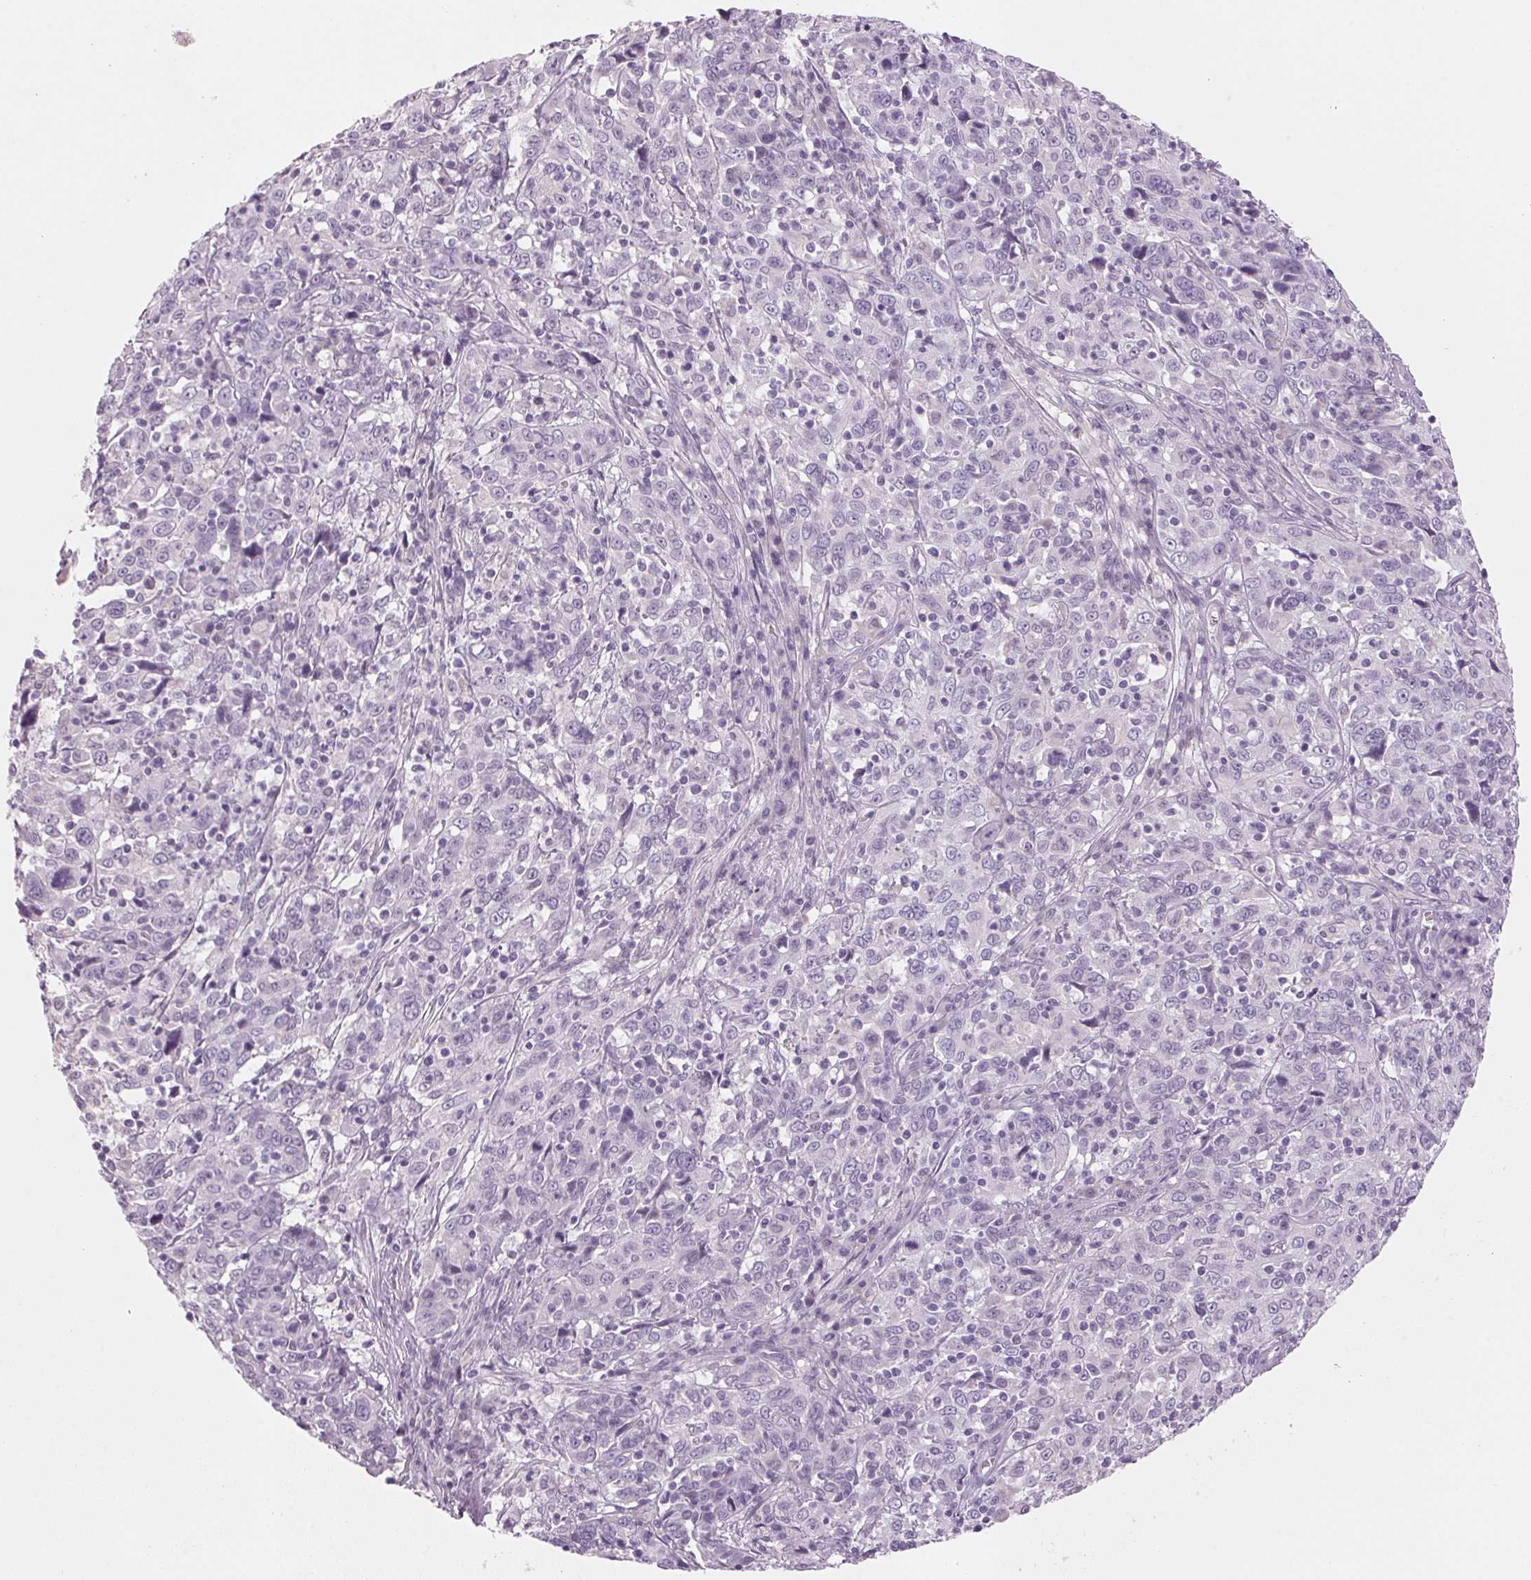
{"staining": {"intensity": "negative", "quantity": "none", "location": "none"}, "tissue": "cervical cancer", "cell_type": "Tumor cells", "image_type": "cancer", "snomed": [{"axis": "morphology", "description": "Squamous cell carcinoma, NOS"}, {"axis": "topography", "description": "Cervix"}], "caption": "Histopathology image shows no significant protein expression in tumor cells of cervical cancer (squamous cell carcinoma).", "gene": "ADAM20", "patient": {"sex": "female", "age": 46}}